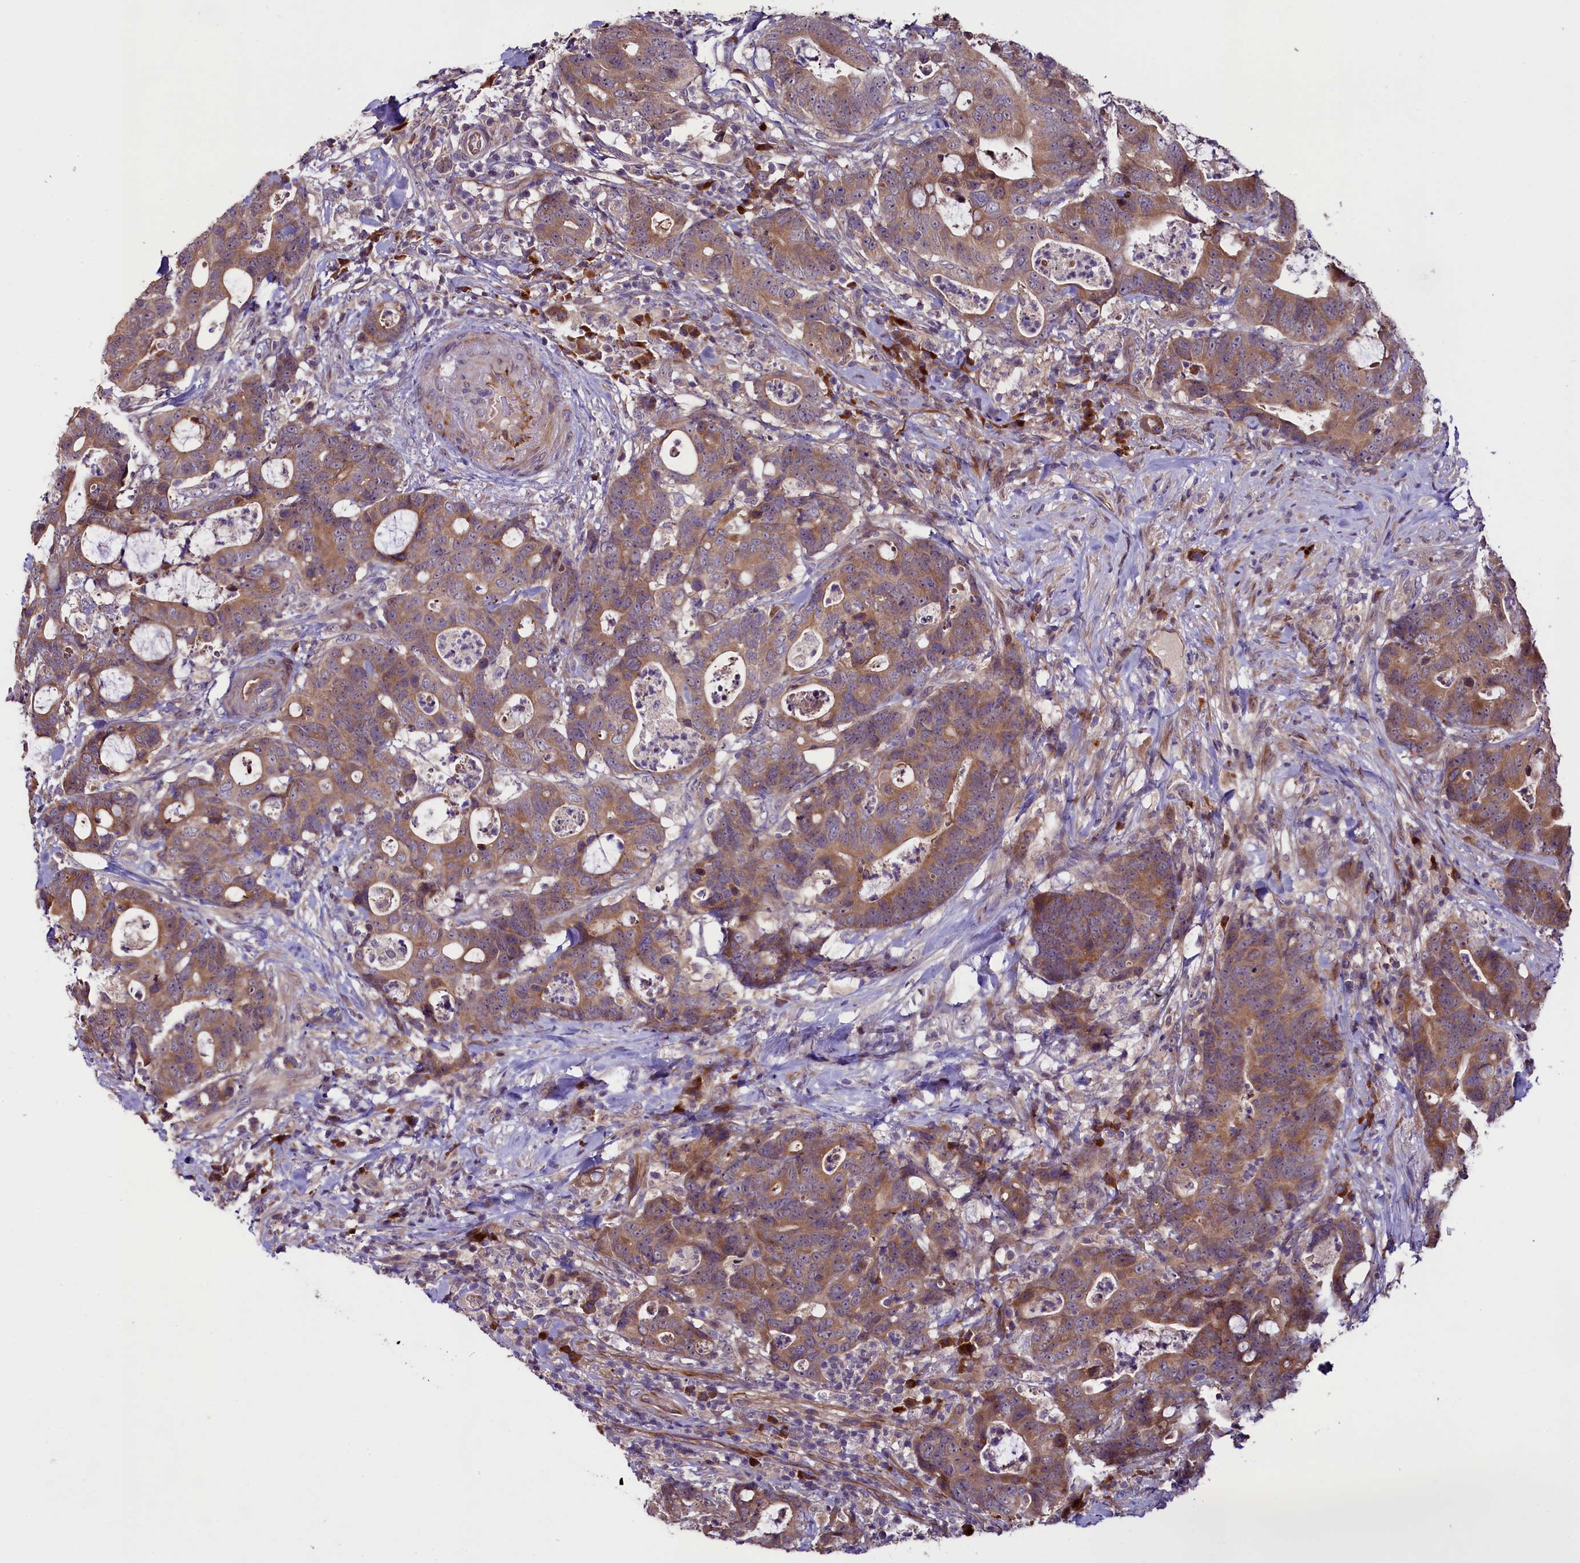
{"staining": {"intensity": "moderate", "quantity": ">75%", "location": "cytoplasmic/membranous"}, "tissue": "colorectal cancer", "cell_type": "Tumor cells", "image_type": "cancer", "snomed": [{"axis": "morphology", "description": "Adenocarcinoma, NOS"}, {"axis": "topography", "description": "Colon"}], "caption": "Immunohistochemical staining of human adenocarcinoma (colorectal) exhibits medium levels of moderate cytoplasmic/membranous staining in approximately >75% of tumor cells. (DAB (3,3'-diaminobenzidine) IHC with brightfield microscopy, high magnification).", "gene": "RPUSD2", "patient": {"sex": "female", "age": 82}}